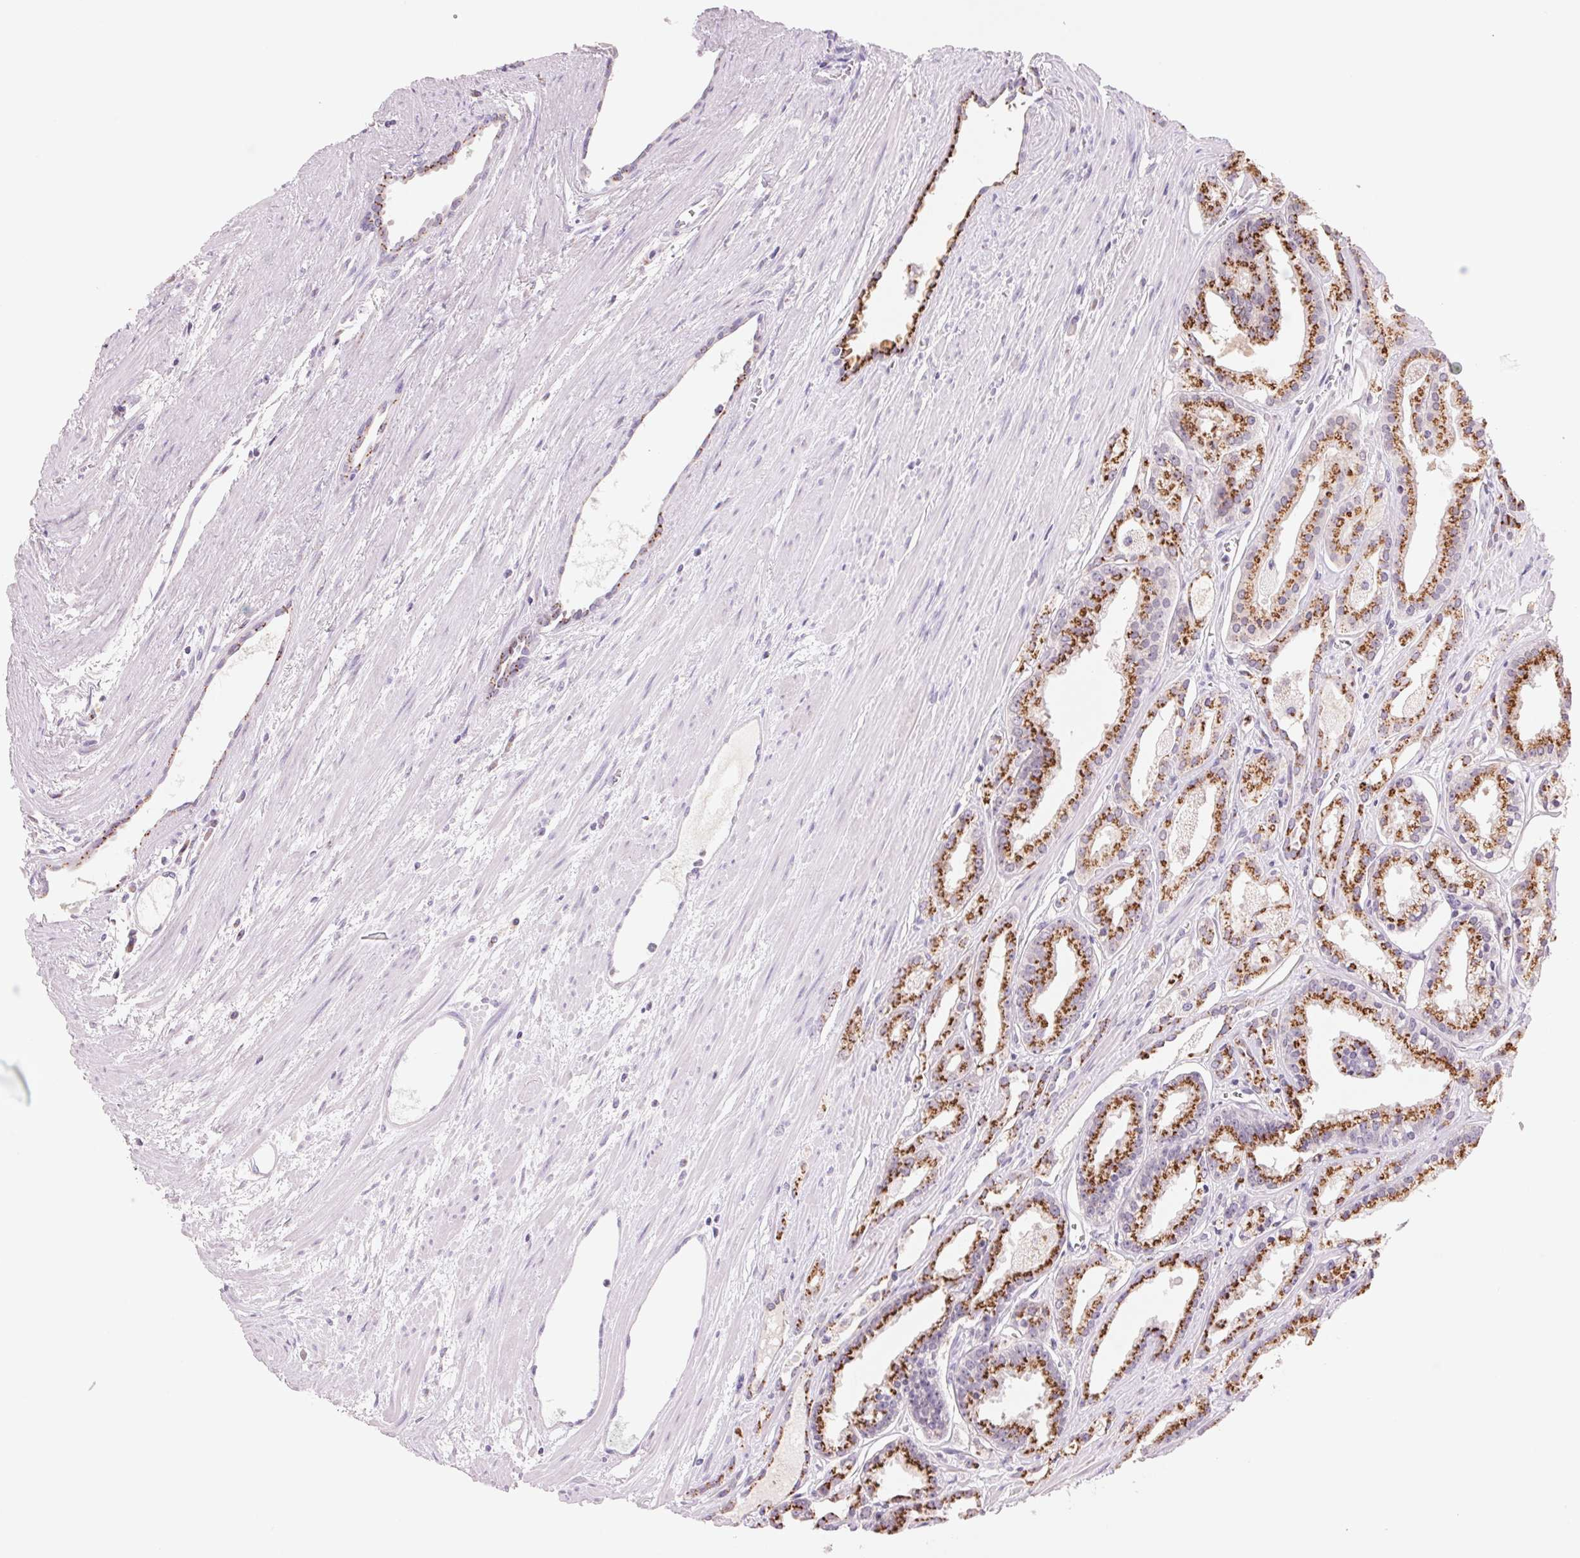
{"staining": {"intensity": "moderate", "quantity": ">75%", "location": "cytoplasmic/membranous"}, "tissue": "prostate cancer", "cell_type": "Tumor cells", "image_type": "cancer", "snomed": [{"axis": "morphology", "description": "Adenocarcinoma, High grade"}, {"axis": "topography", "description": "Prostate"}], "caption": "An image of prostate cancer (high-grade adenocarcinoma) stained for a protein exhibits moderate cytoplasmic/membranous brown staining in tumor cells.", "gene": "GALNT7", "patient": {"sex": "male", "age": 68}}